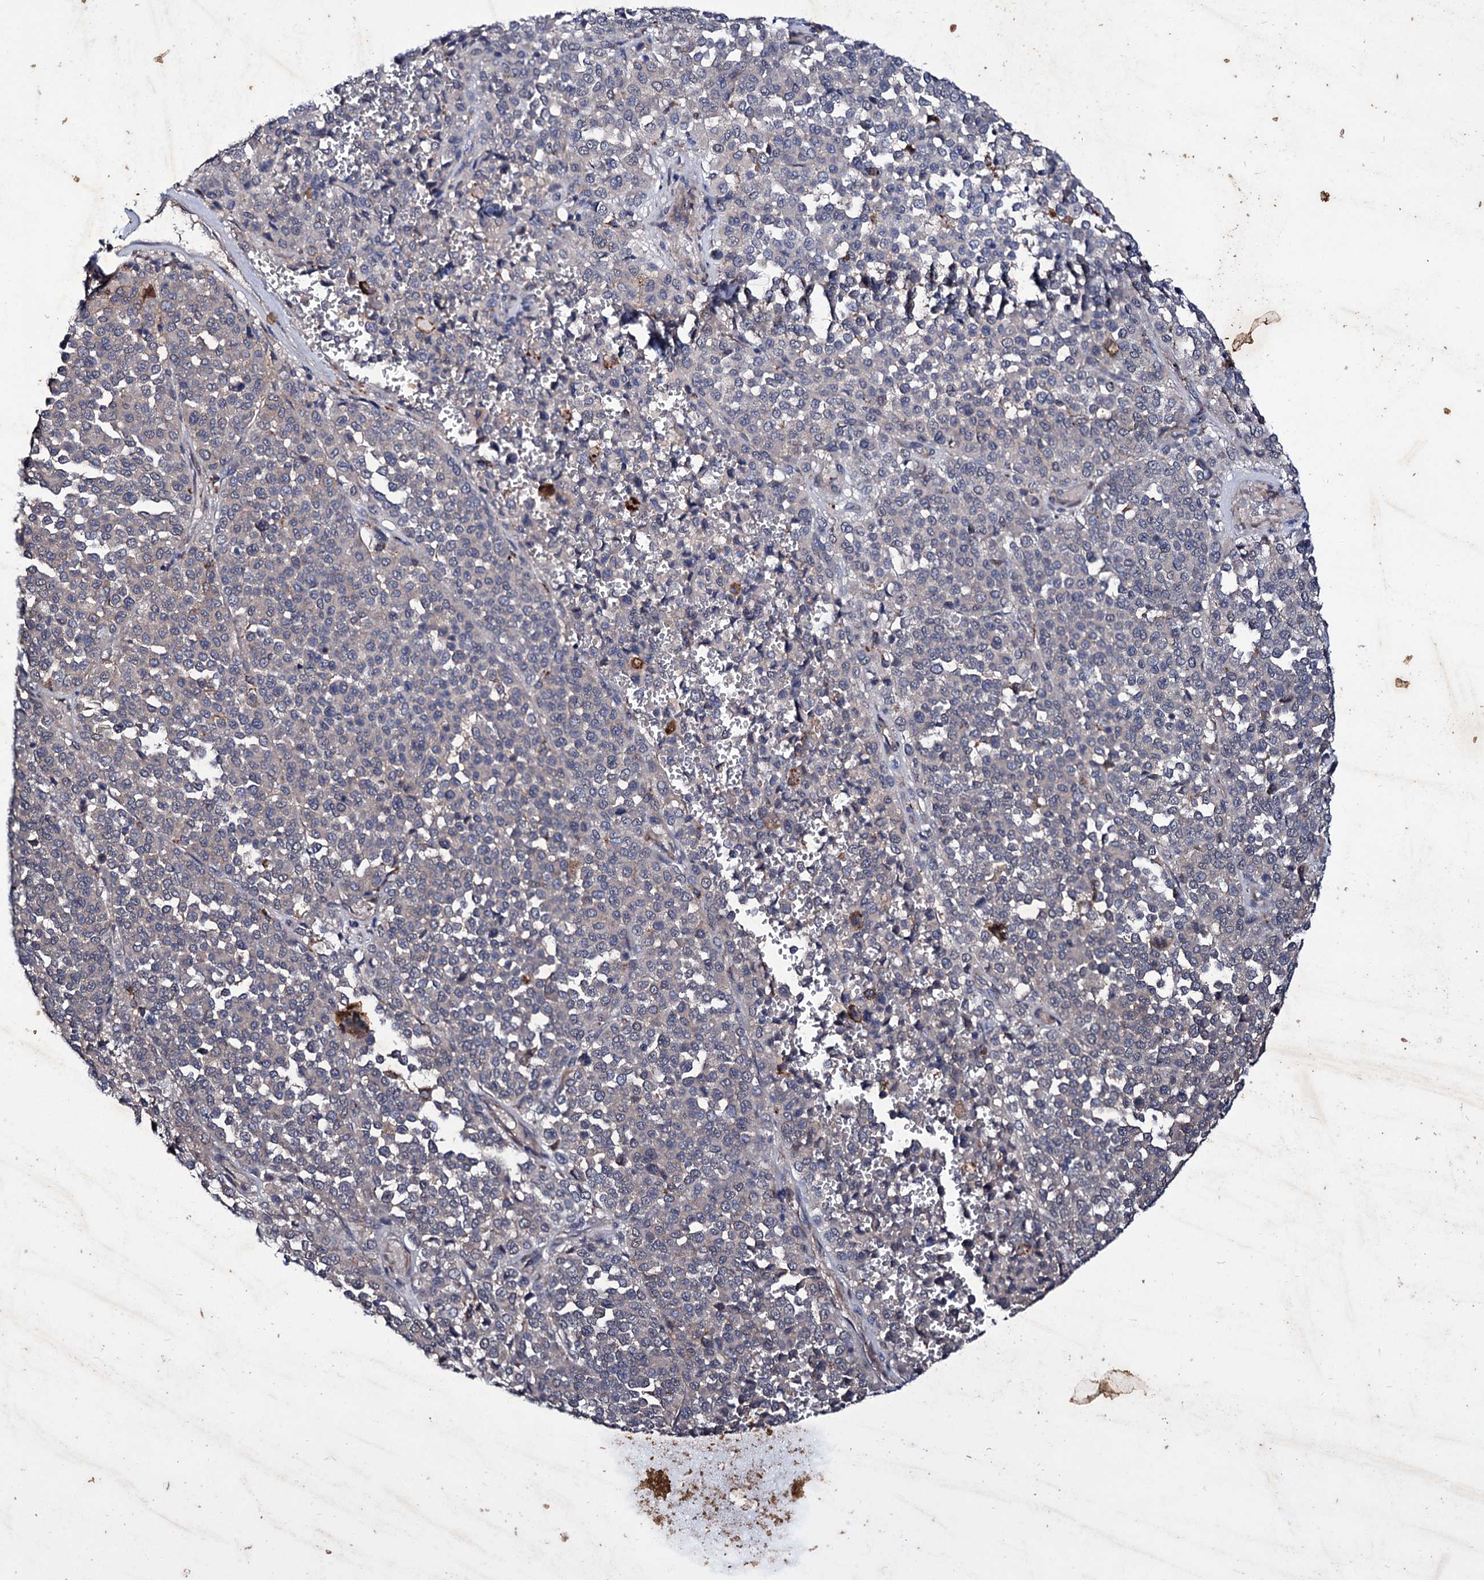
{"staining": {"intensity": "negative", "quantity": "none", "location": "none"}, "tissue": "melanoma", "cell_type": "Tumor cells", "image_type": "cancer", "snomed": [{"axis": "morphology", "description": "Malignant melanoma, Metastatic site"}, {"axis": "topography", "description": "Pancreas"}], "caption": "Tumor cells show no significant positivity in malignant melanoma (metastatic site). Nuclei are stained in blue.", "gene": "AXL", "patient": {"sex": "female", "age": 30}}